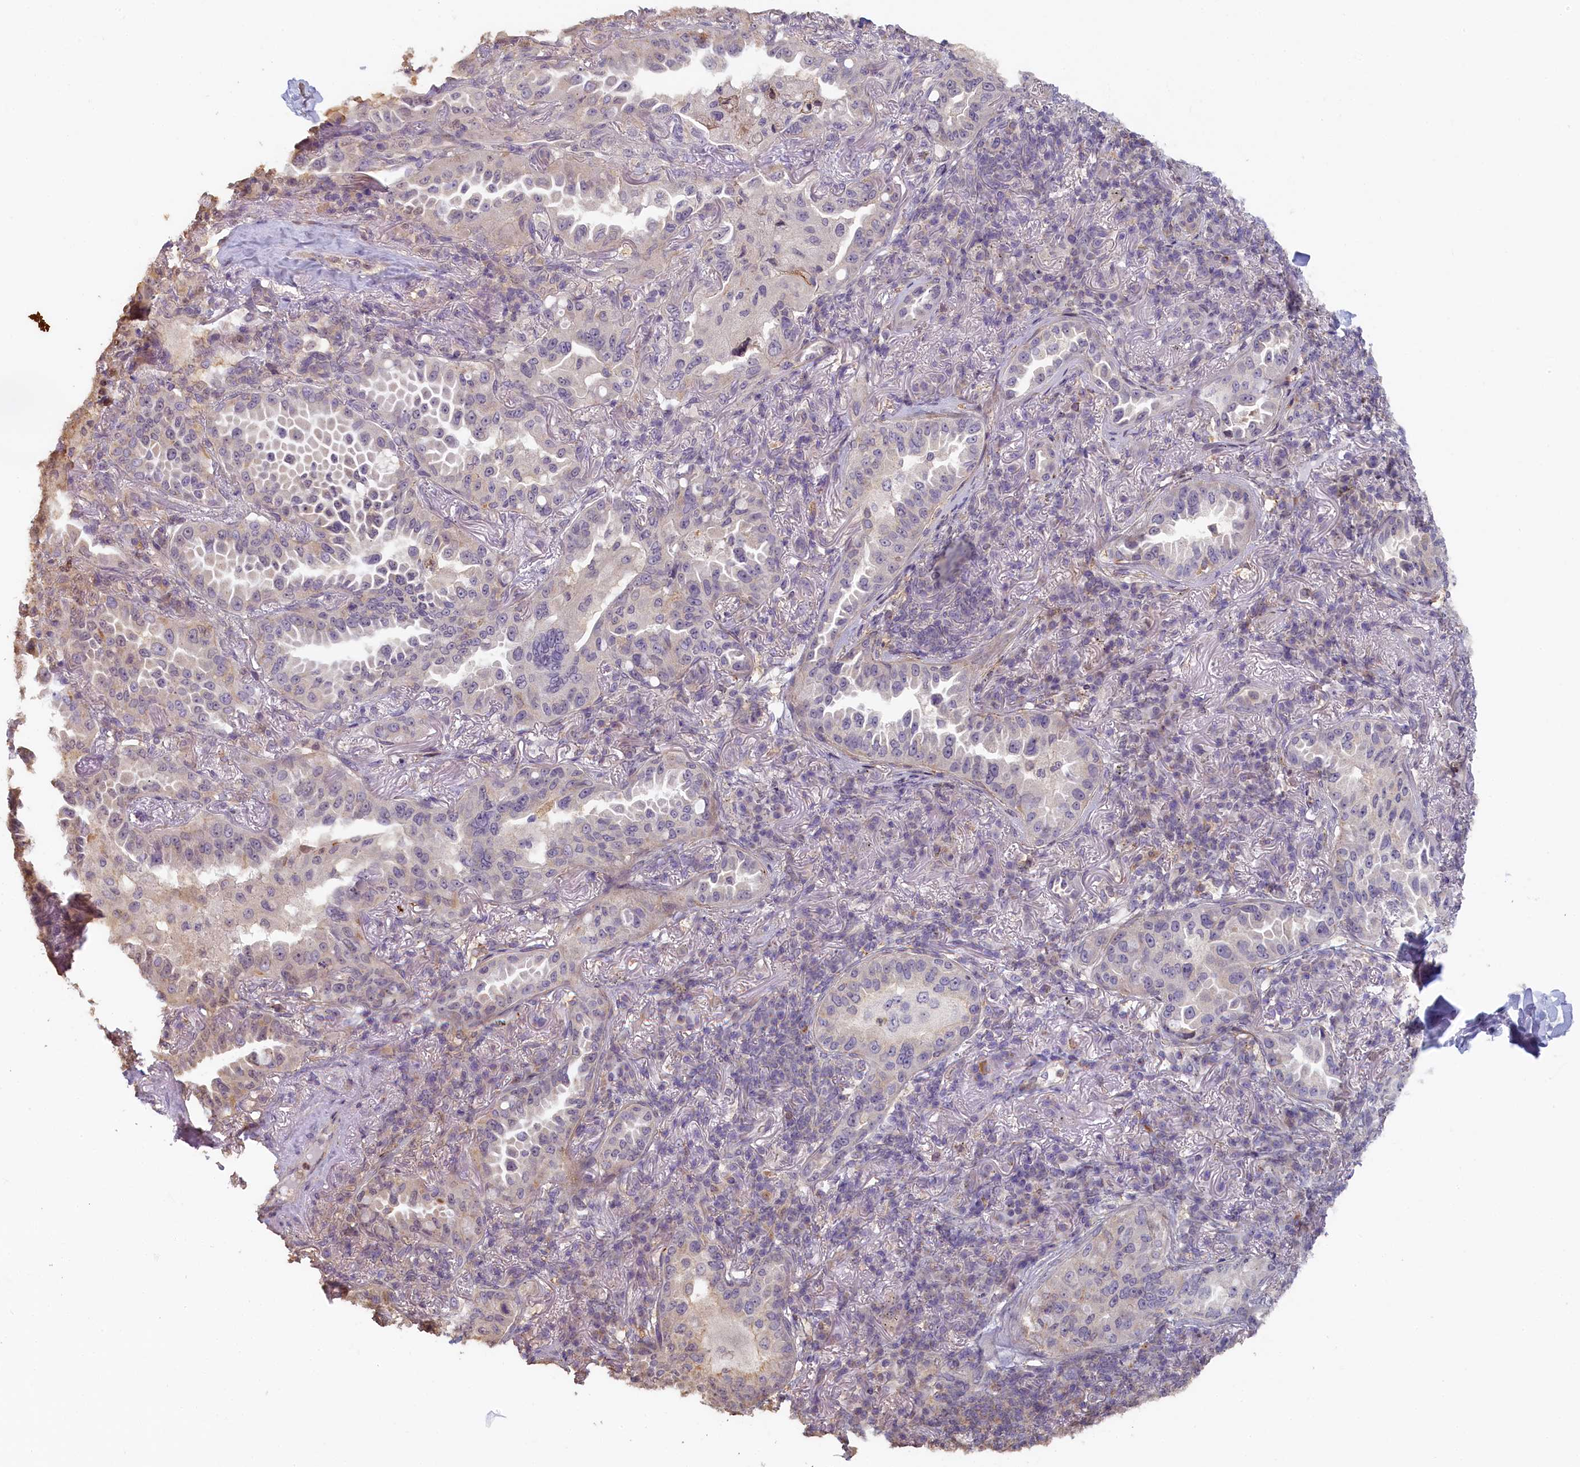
{"staining": {"intensity": "negative", "quantity": "none", "location": "none"}, "tissue": "lung cancer", "cell_type": "Tumor cells", "image_type": "cancer", "snomed": [{"axis": "morphology", "description": "Adenocarcinoma, NOS"}, {"axis": "topography", "description": "Lung"}], "caption": "The micrograph reveals no staining of tumor cells in lung cancer (adenocarcinoma). Brightfield microscopy of IHC stained with DAB (brown) and hematoxylin (blue), captured at high magnification.", "gene": "STX16", "patient": {"sex": "female", "age": 69}}